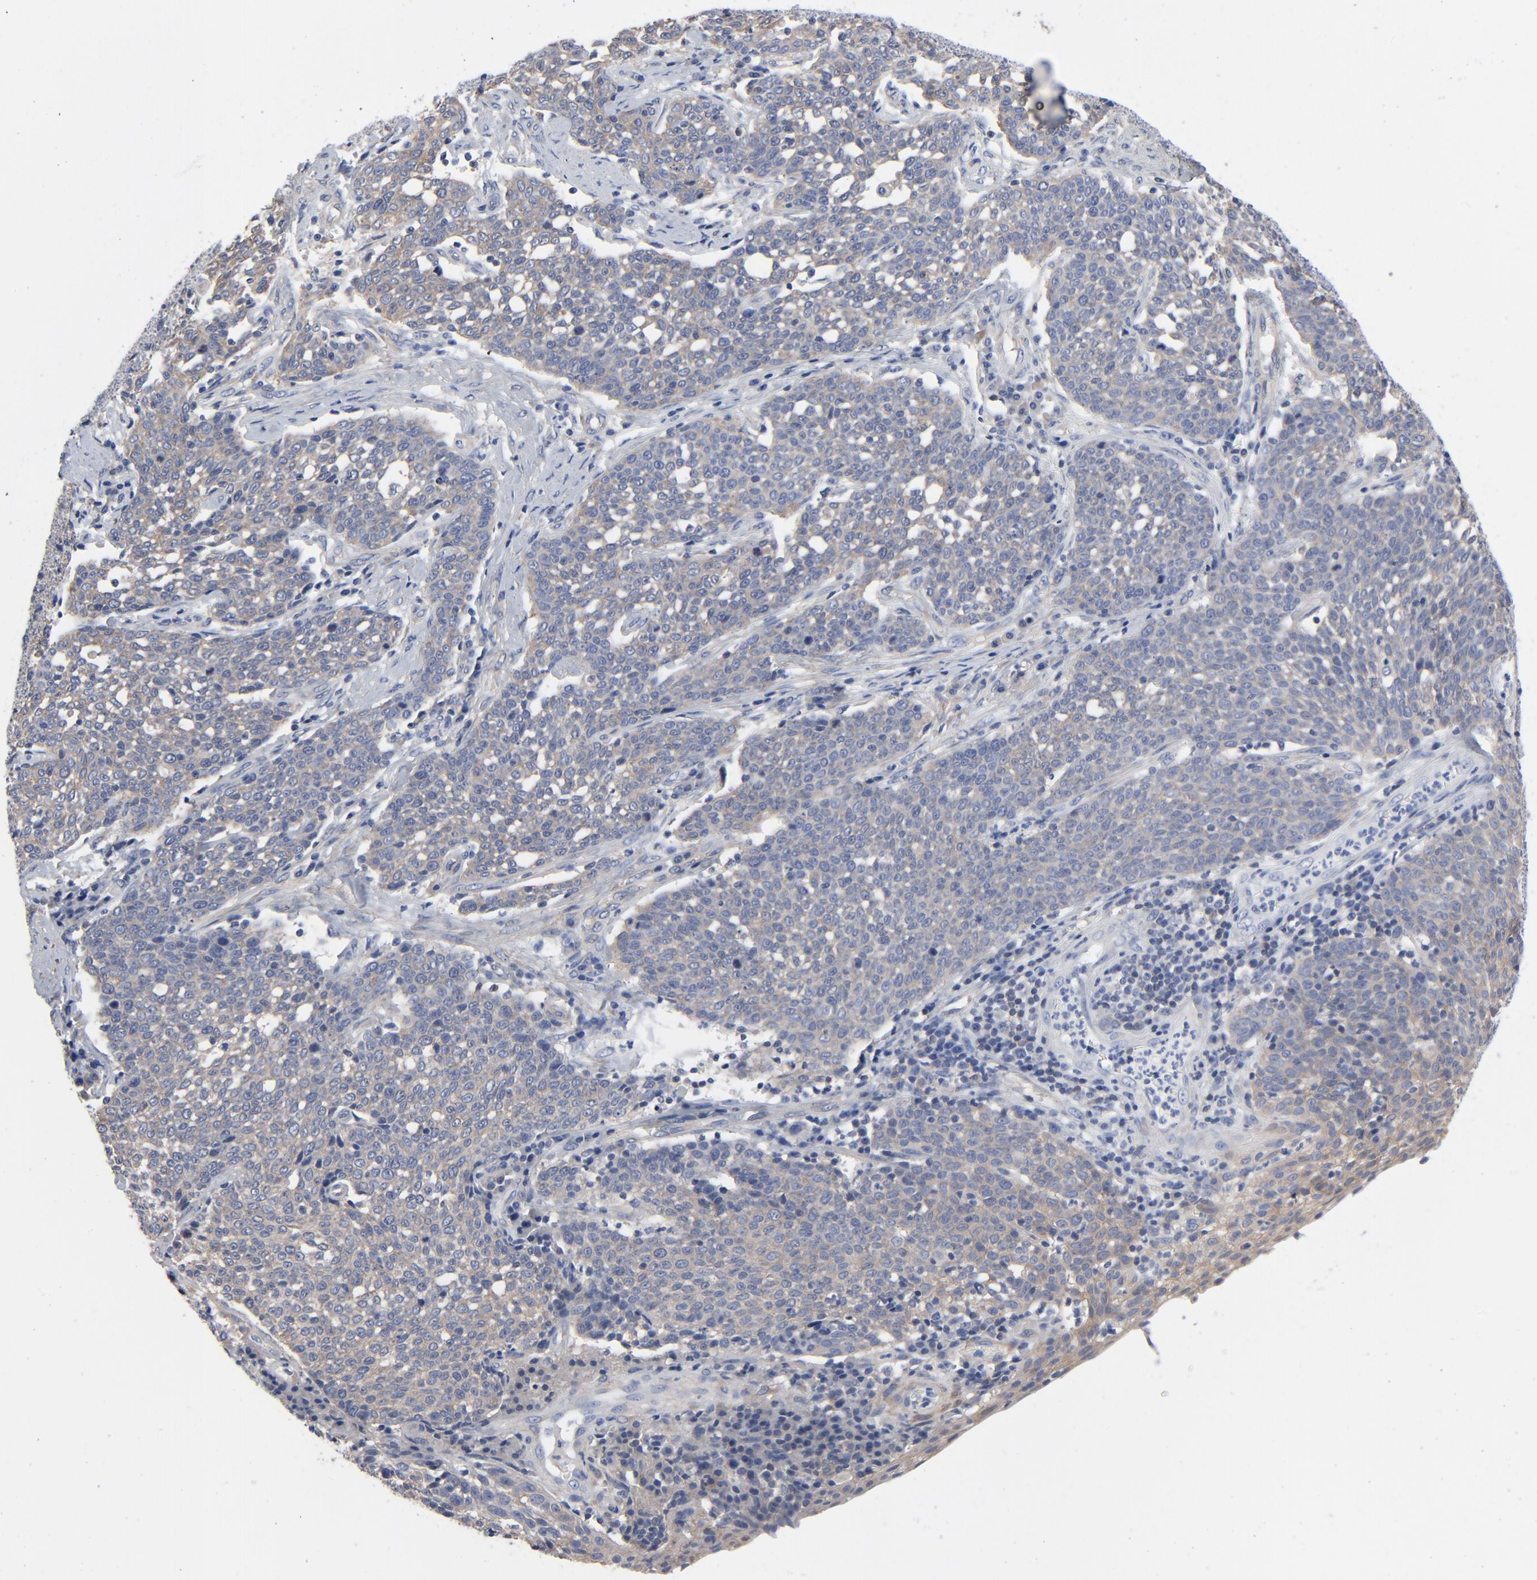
{"staining": {"intensity": "moderate", "quantity": "25%-75%", "location": "cytoplasmic/membranous"}, "tissue": "cervical cancer", "cell_type": "Tumor cells", "image_type": "cancer", "snomed": [{"axis": "morphology", "description": "Squamous cell carcinoma, NOS"}, {"axis": "topography", "description": "Cervix"}], "caption": "Cervical cancer stained with a protein marker exhibits moderate staining in tumor cells.", "gene": "DYNLT3", "patient": {"sex": "female", "age": 34}}